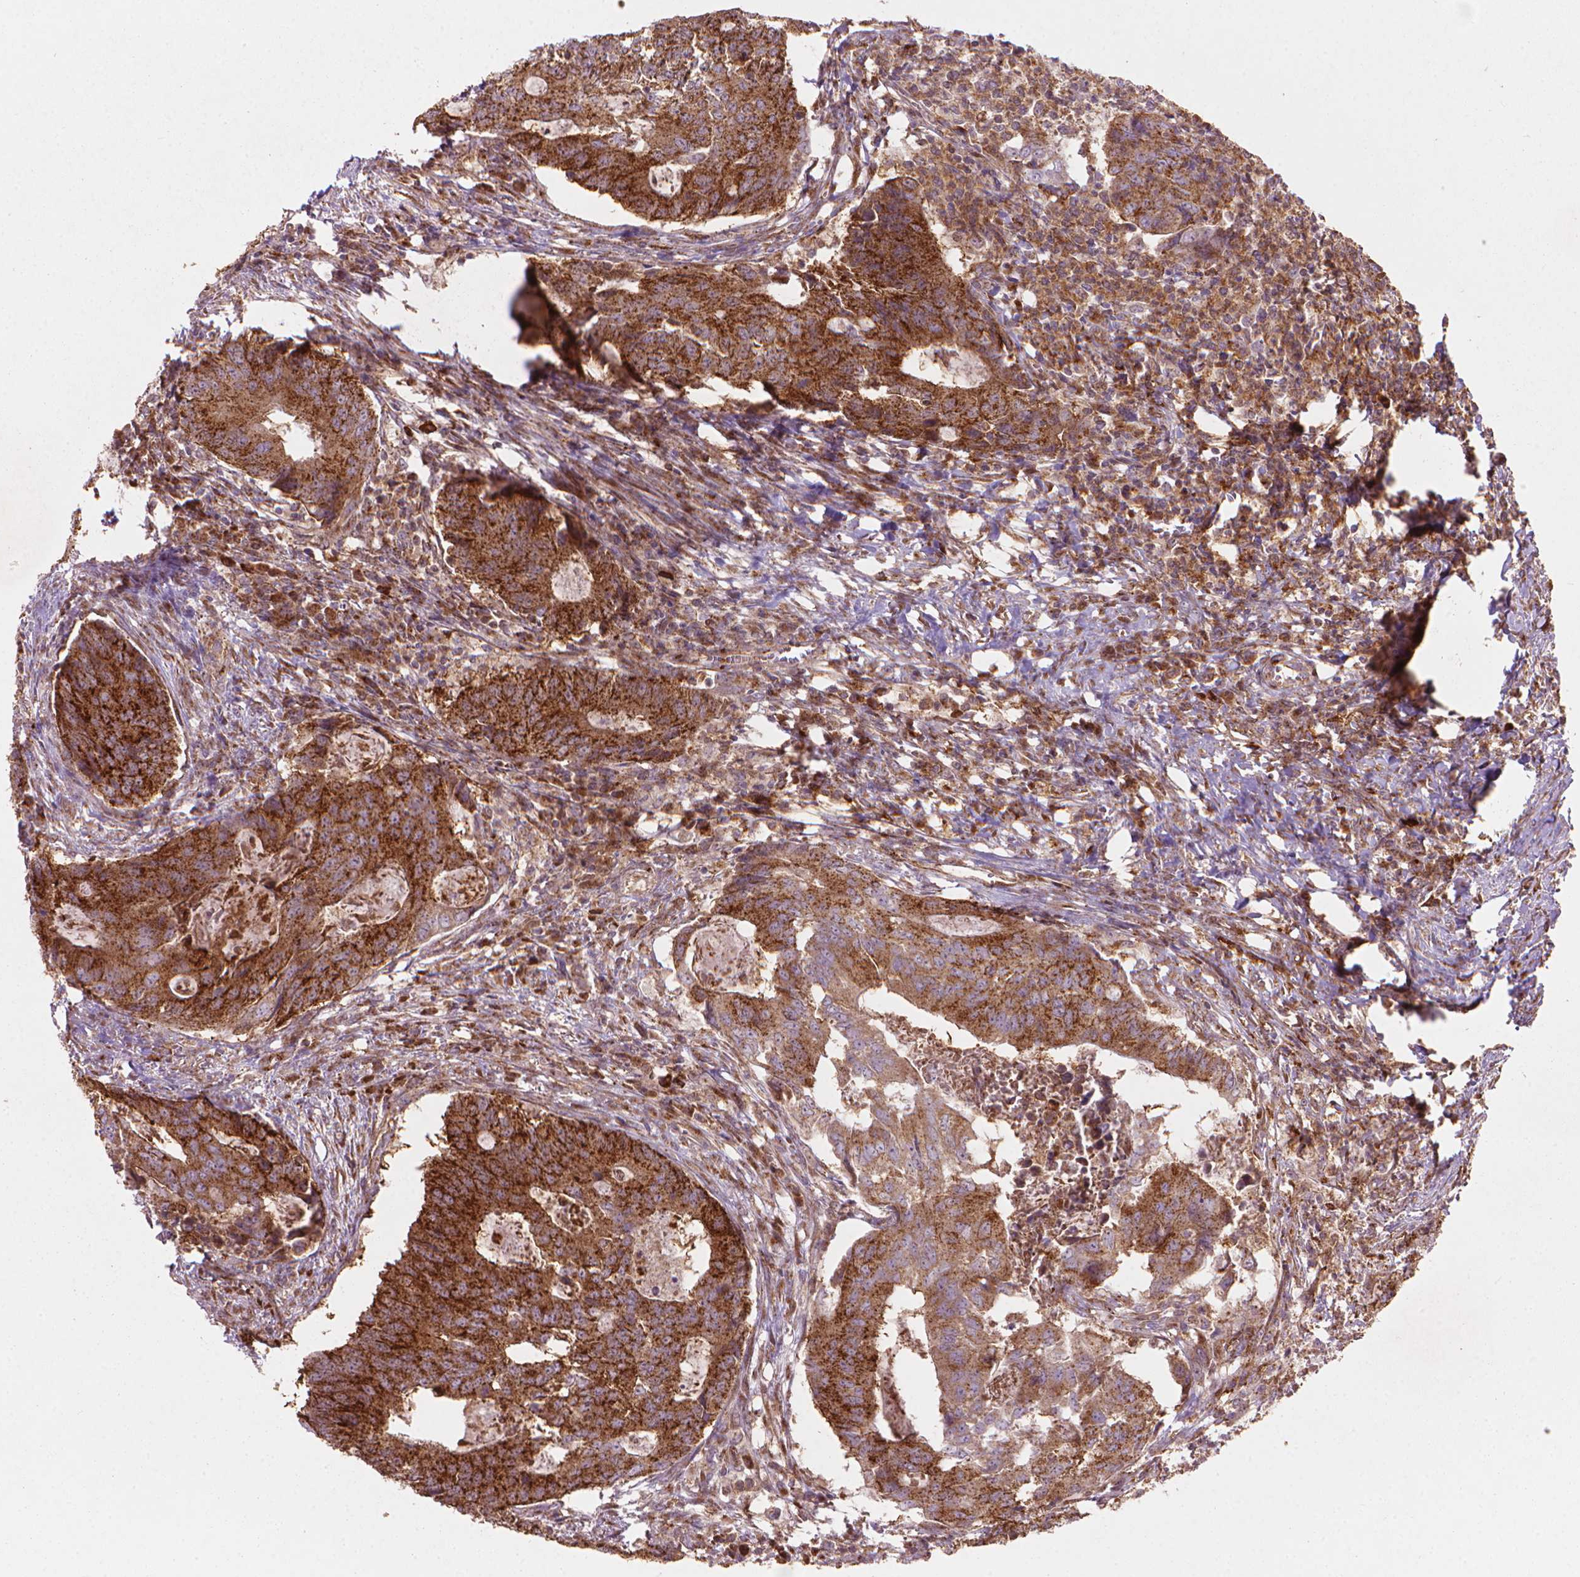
{"staining": {"intensity": "strong", "quantity": ">75%", "location": "cytoplasmic/membranous"}, "tissue": "colorectal cancer", "cell_type": "Tumor cells", "image_type": "cancer", "snomed": [{"axis": "morphology", "description": "Adenocarcinoma, NOS"}, {"axis": "topography", "description": "Colon"}], "caption": "Immunohistochemistry (IHC) micrograph of adenocarcinoma (colorectal) stained for a protein (brown), which shows high levels of strong cytoplasmic/membranous positivity in approximately >75% of tumor cells.", "gene": "VARS2", "patient": {"sex": "male", "age": 67}}